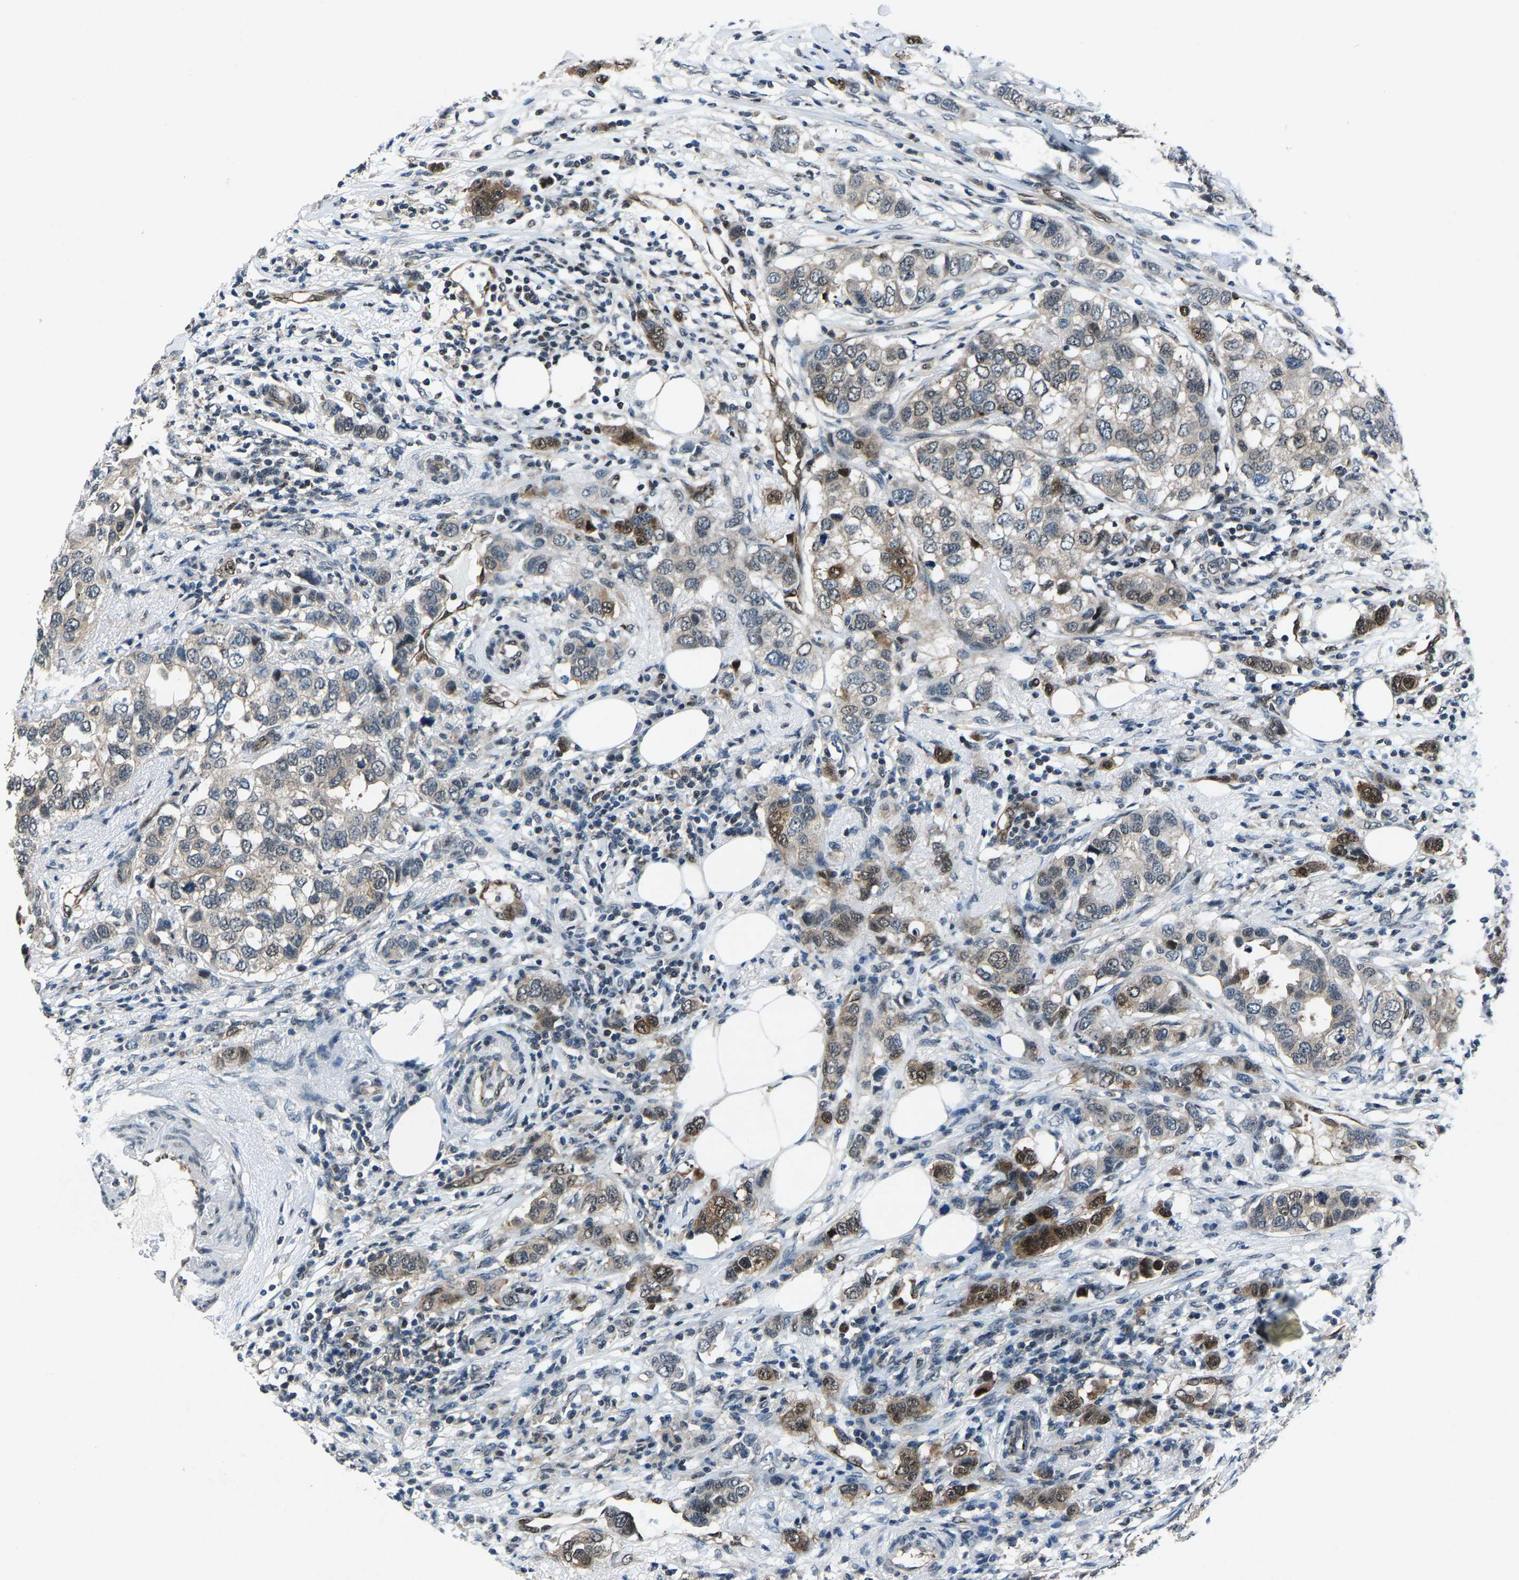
{"staining": {"intensity": "moderate", "quantity": "<25%", "location": "cytoplasmic/membranous,nuclear"}, "tissue": "breast cancer", "cell_type": "Tumor cells", "image_type": "cancer", "snomed": [{"axis": "morphology", "description": "Duct carcinoma"}, {"axis": "topography", "description": "Breast"}], "caption": "The immunohistochemical stain highlights moderate cytoplasmic/membranous and nuclear positivity in tumor cells of breast cancer (infiltrating ductal carcinoma) tissue.", "gene": "ATXN3", "patient": {"sex": "female", "age": 50}}